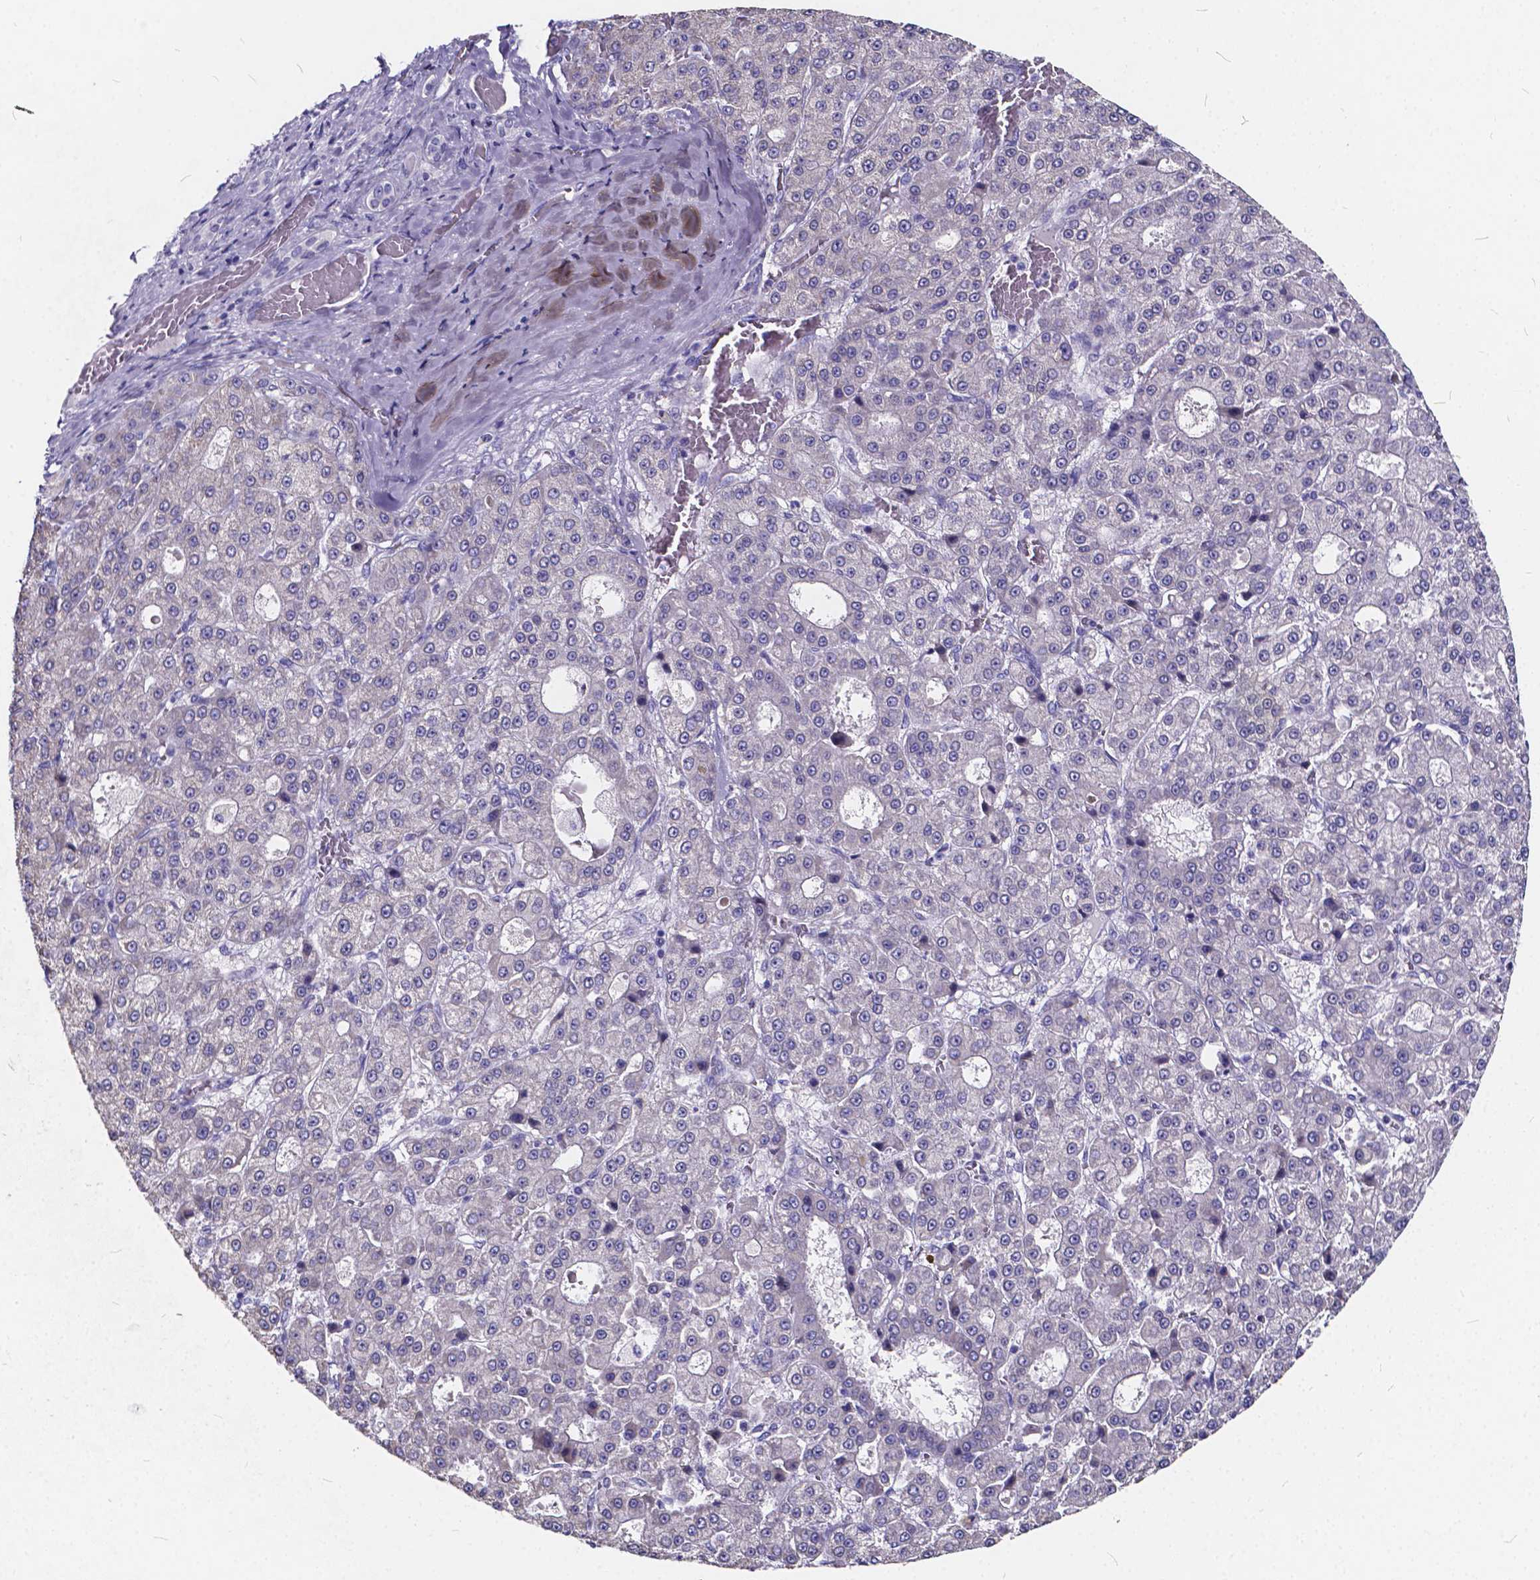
{"staining": {"intensity": "negative", "quantity": "none", "location": "none"}, "tissue": "liver cancer", "cell_type": "Tumor cells", "image_type": "cancer", "snomed": [{"axis": "morphology", "description": "Carcinoma, Hepatocellular, NOS"}, {"axis": "topography", "description": "Liver"}], "caption": "Micrograph shows no significant protein positivity in tumor cells of liver cancer (hepatocellular carcinoma).", "gene": "SPEF2", "patient": {"sex": "male", "age": 70}}